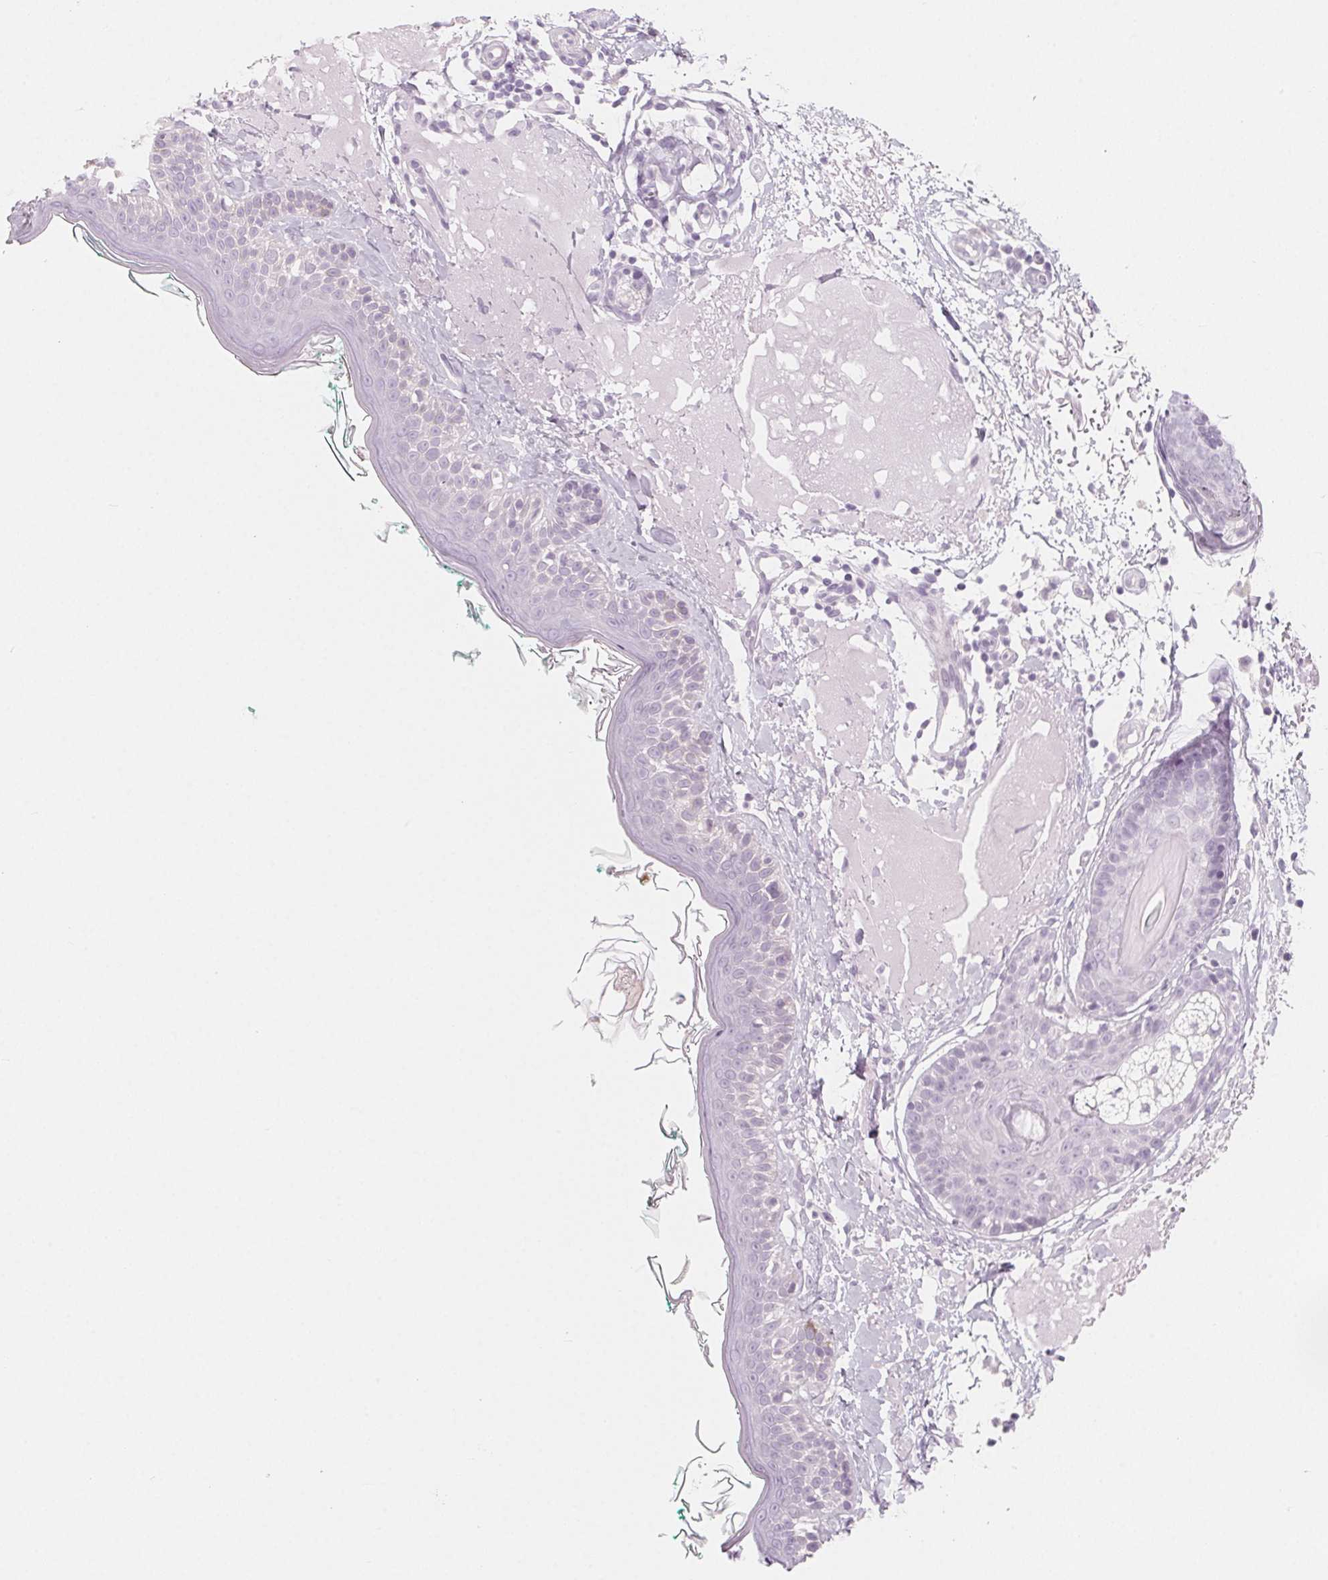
{"staining": {"intensity": "negative", "quantity": "none", "location": "none"}, "tissue": "skin", "cell_type": "Fibroblasts", "image_type": "normal", "snomed": [{"axis": "morphology", "description": "Normal tissue, NOS"}, {"axis": "topography", "description": "Skin"}], "caption": "IHC of unremarkable skin displays no positivity in fibroblasts. The staining is performed using DAB brown chromogen with nuclei counter-stained in using hematoxylin.", "gene": "SH3GL2", "patient": {"sex": "male", "age": 73}}